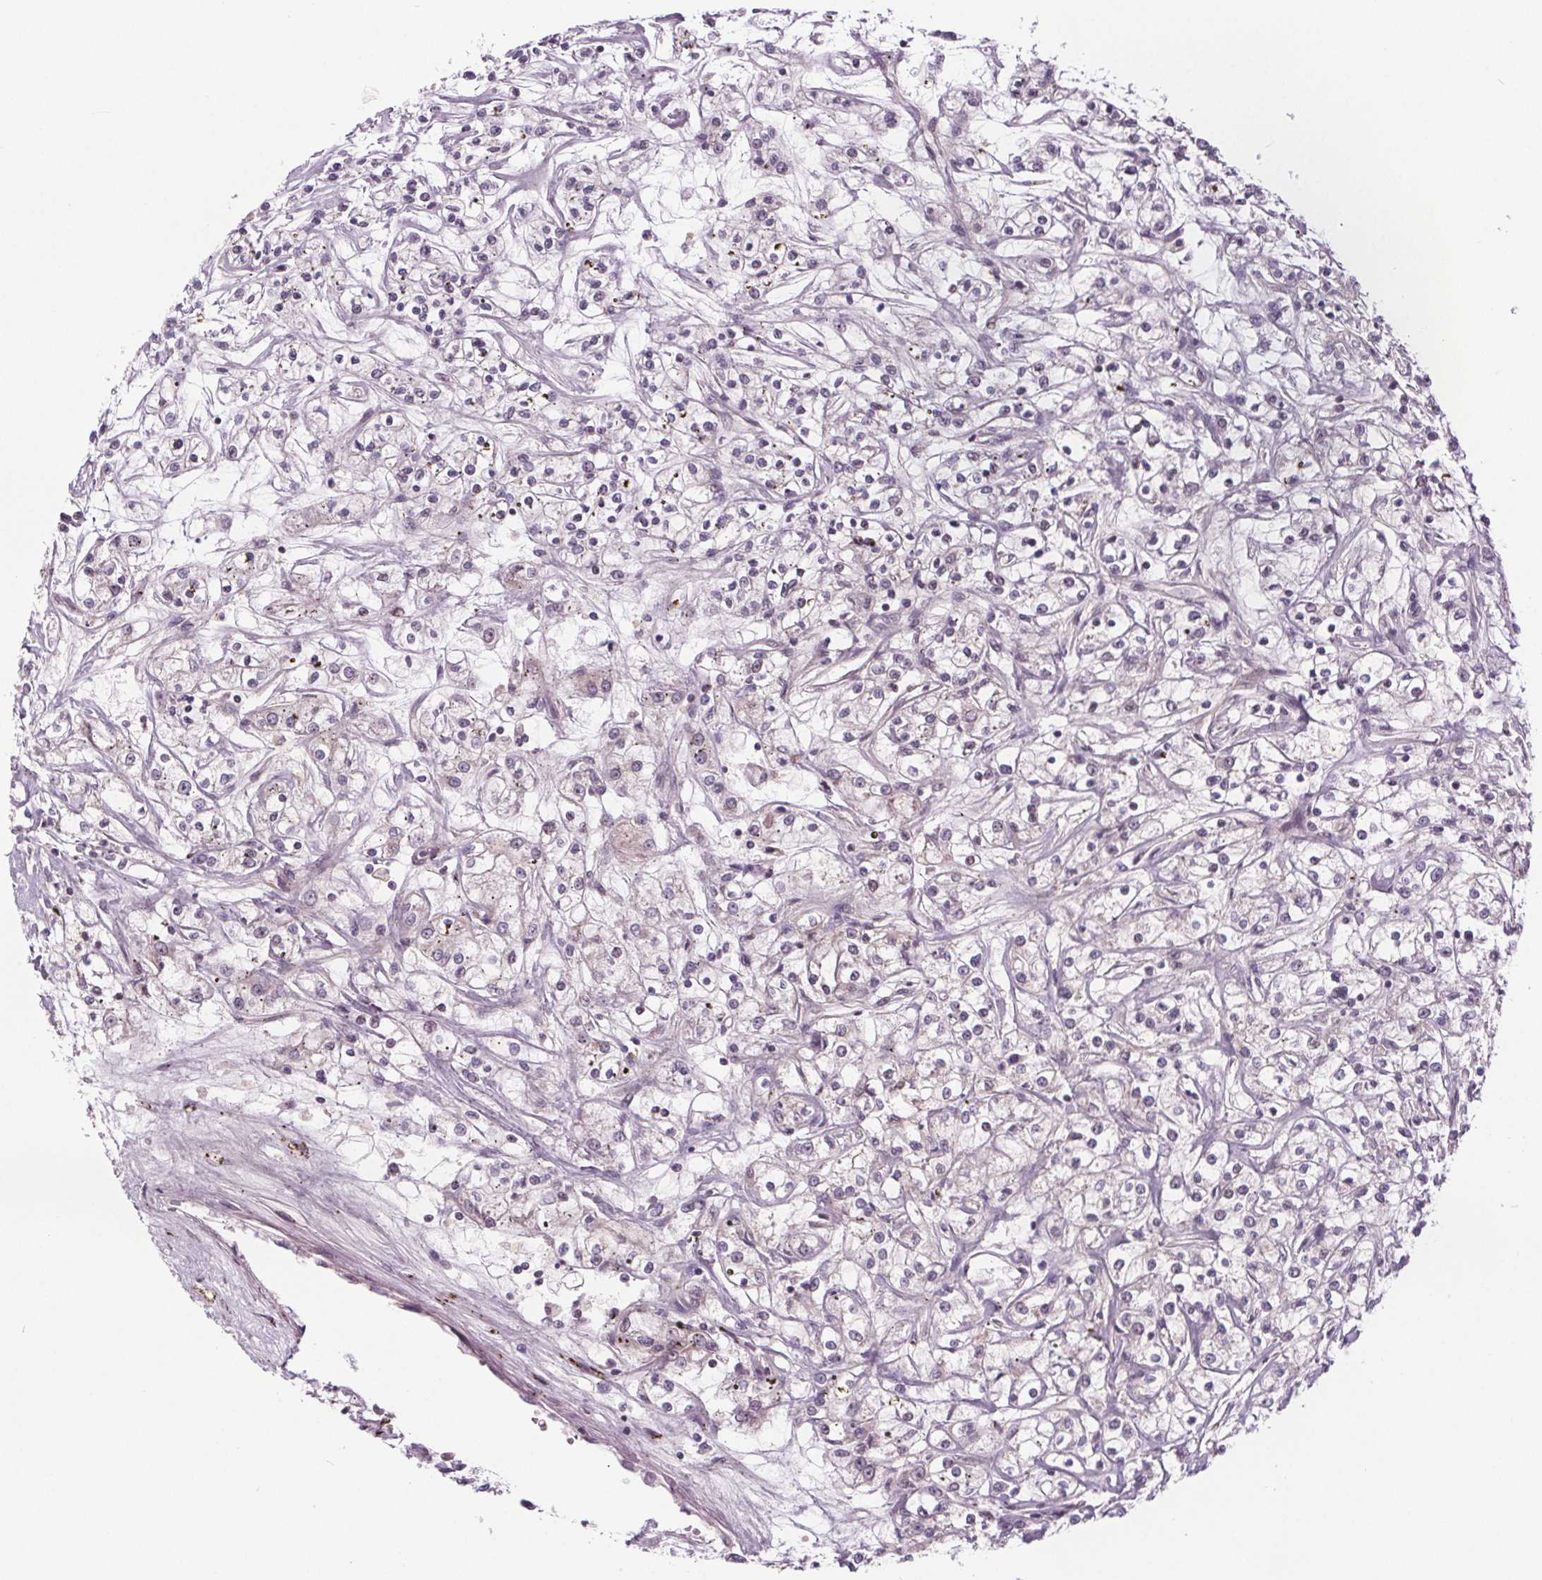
{"staining": {"intensity": "negative", "quantity": "none", "location": "none"}, "tissue": "renal cancer", "cell_type": "Tumor cells", "image_type": "cancer", "snomed": [{"axis": "morphology", "description": "Adenocarcinoma, NOS"}, {"axis": "topography", "description": "Kidney"}], "caption": "The immunohistochemistry (IHC) histopathology image has no significant staining in tumor cells of renal cancer tissue.", "gene": "HIF1AN", "patient": {"sex": "female", "age": 59}}